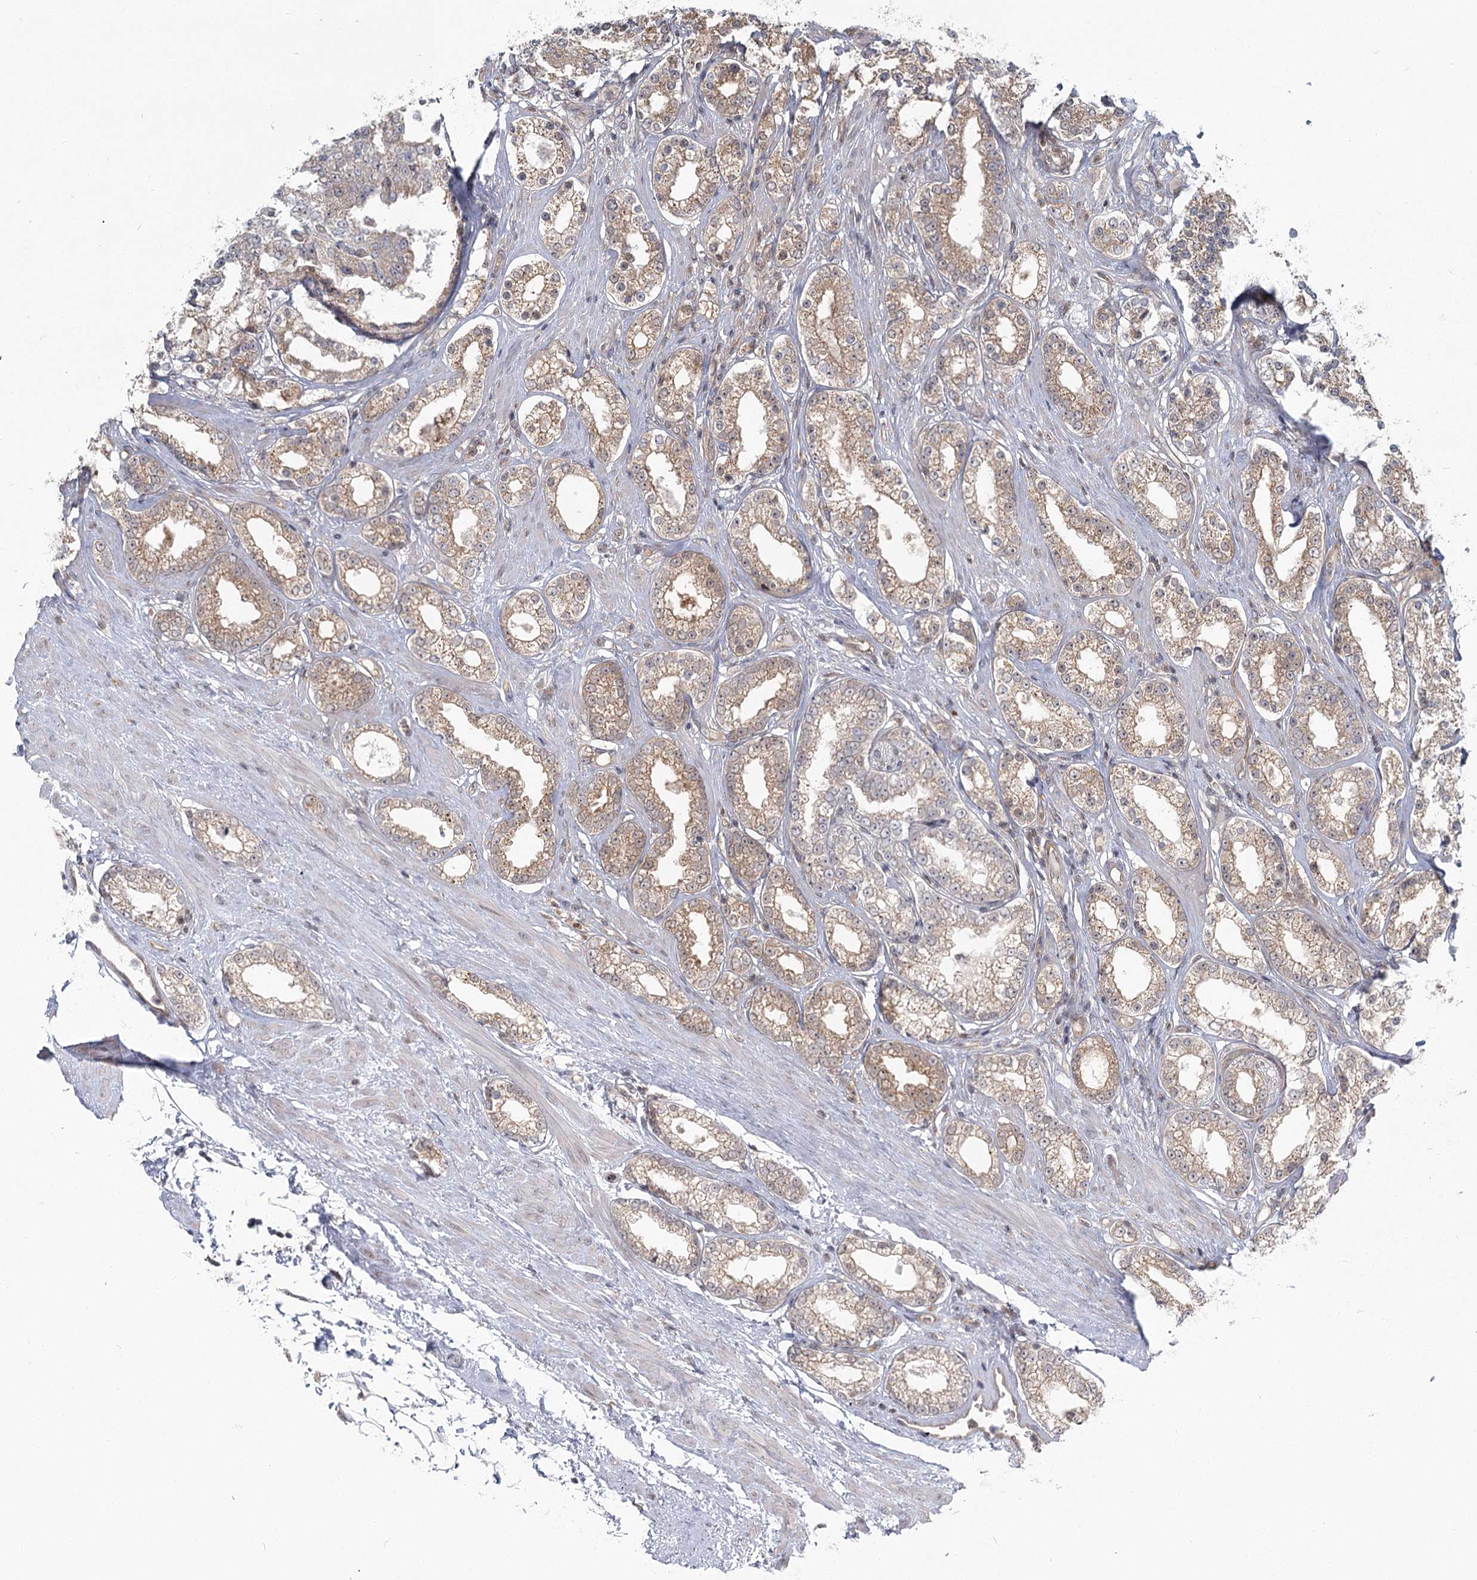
{"staining": {"intensity": "moderate", "quantity": ">75%", "location": "cytoplasmic/membranous"}, "tissue": "prostate cancer", "cell_type": "Tumor cells", "image_type": "cancer", "snomed": [{"axis": "morphology", "description": "Normal tissue, NOS"}, {"axis": "morphology", "description": "Adenocarcinoma, High grade"}, {"axis": "topography", "description": "Prostate"}], "caption": "A brown stain labels moderate cytoplasmic/membranous expression of a protein in prostate adenocarcinoma (high-grade) tumor cells. The staining was performed using DAB (3,3'-diaminobenzidine) to visualize the protein expression in brown, while the nuclei were stained in blue with hematoxylin (Magnification: 20x).", "gene": "THNSL1", "patient": {"sex": "male", "age": 83}}